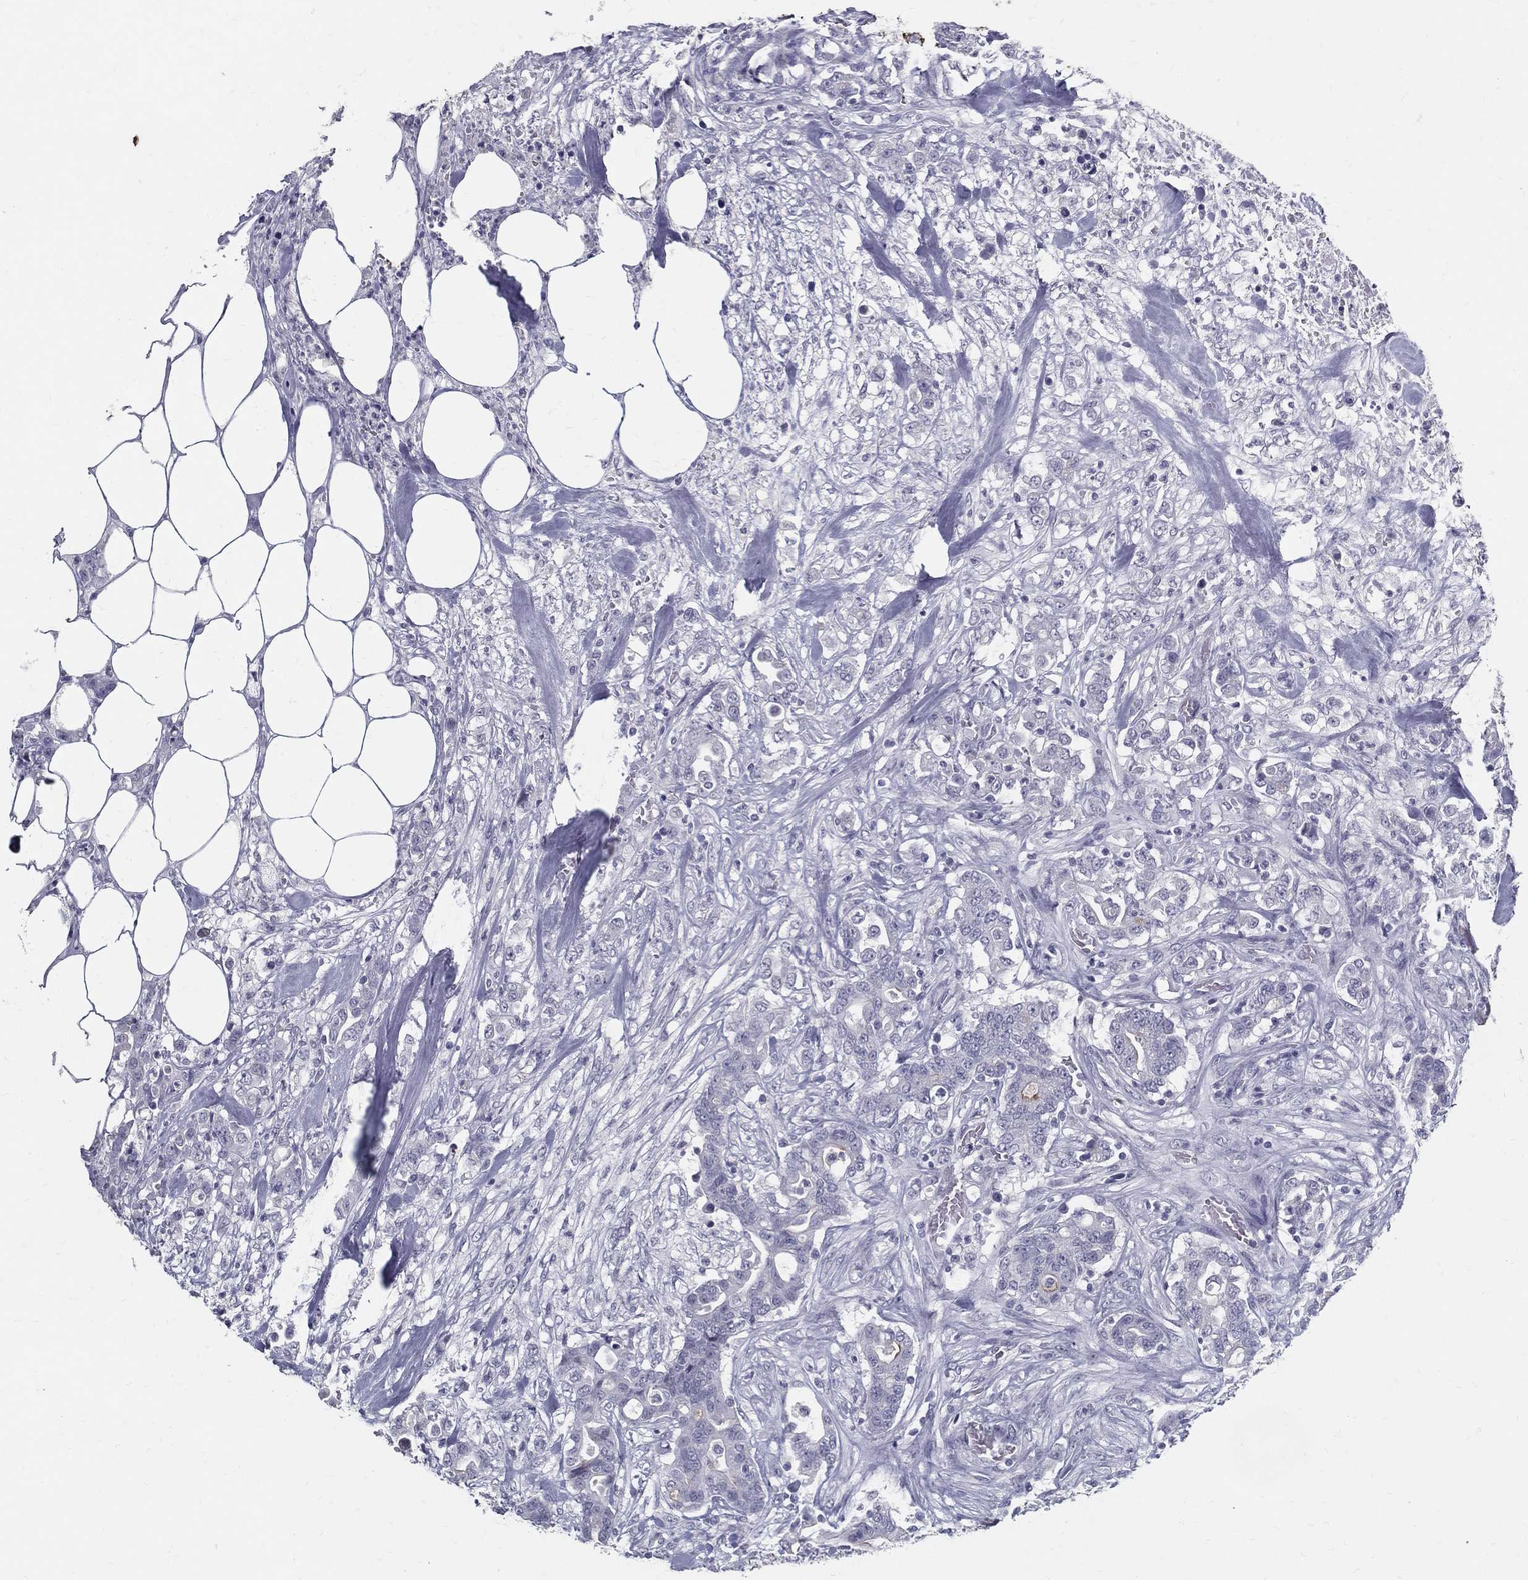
{"staining": {"intensity": "negative", "quantity": "none", "location": "none"}, "tissue": "colorectal cancer", "cell_type": "Tumor cells", "image_type": "cancer", "snomed": [{"axis": "morphology", "description": "Adenocarcinoma, NOS"}, {"axis": "topography", "description": "Colon"}], "caption": "Colorectal adenocarcinoma stained for a protein using IHC reveals no staining tumor cells.", "gene": "ACE2", "patient": {"sex": "female", "age": 69}}